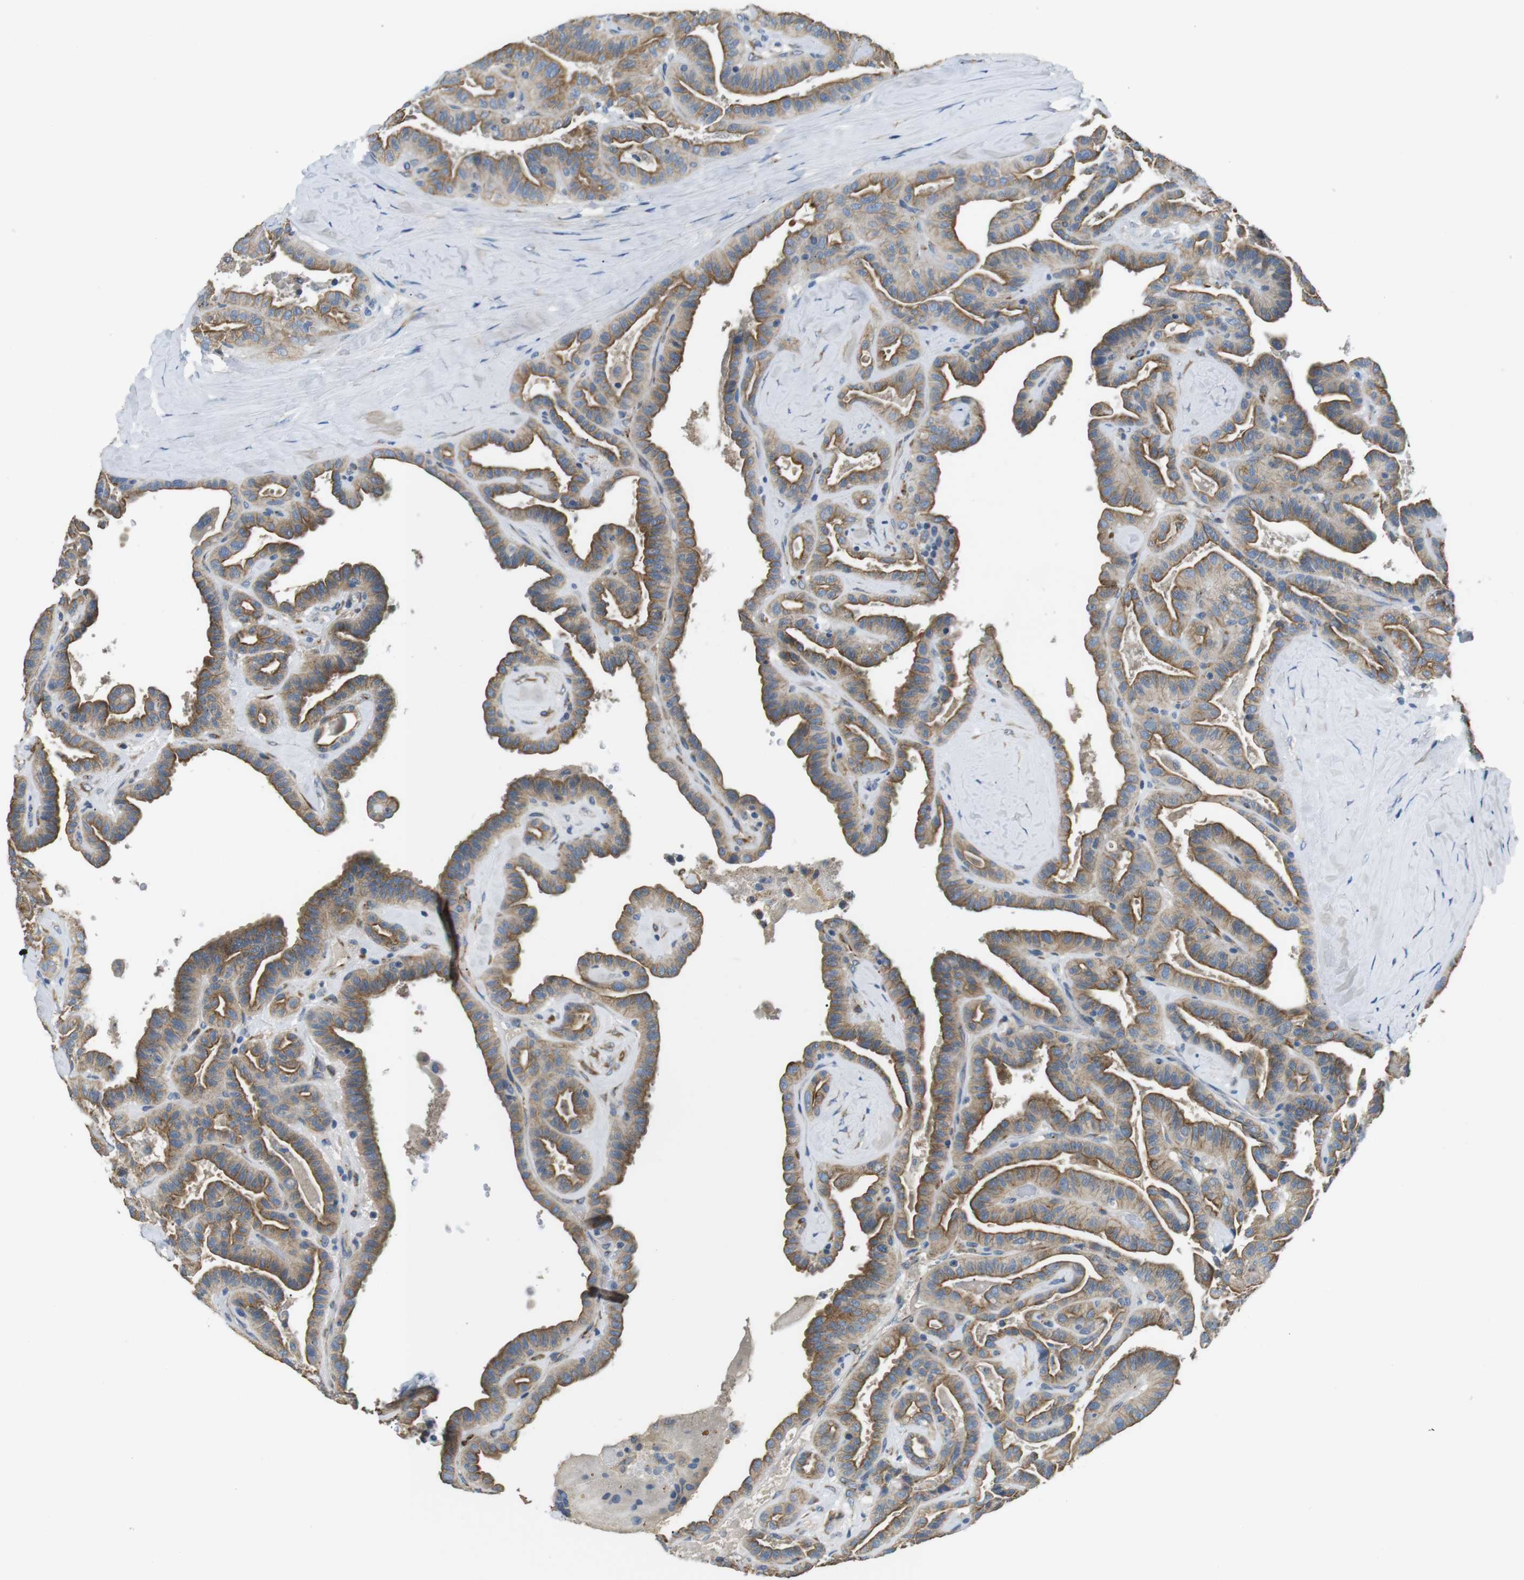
{"staining": {"intensity": "moderate", "quantity": ">75%", "location": "cytoplasmic/membranous"}, "tissue": "thyroid cancer", "cell_type": "Tumor cells", "image_type": "cancer", "snomed": [{"axis": "morphology", "description": "Papillary adenocarcinoma, NOS"}, {"axis": "topography", "description": "Thyroid gland"}], "caption": "DAB (3,3'-diaminobenzidine) immunohistochemical staining of papillary adenocarcinoma (thyroid) demonstrates moderate cytoplasmic/membranous protein staining in about >75% of tumor cells. The protein of interest is stained brown, and the nuclei are stained in blue (DAB IHC with brightfield microscopy, high magnification).", "gene": "UNC5CL", "patient": {"sex": "male", "age": 77}}